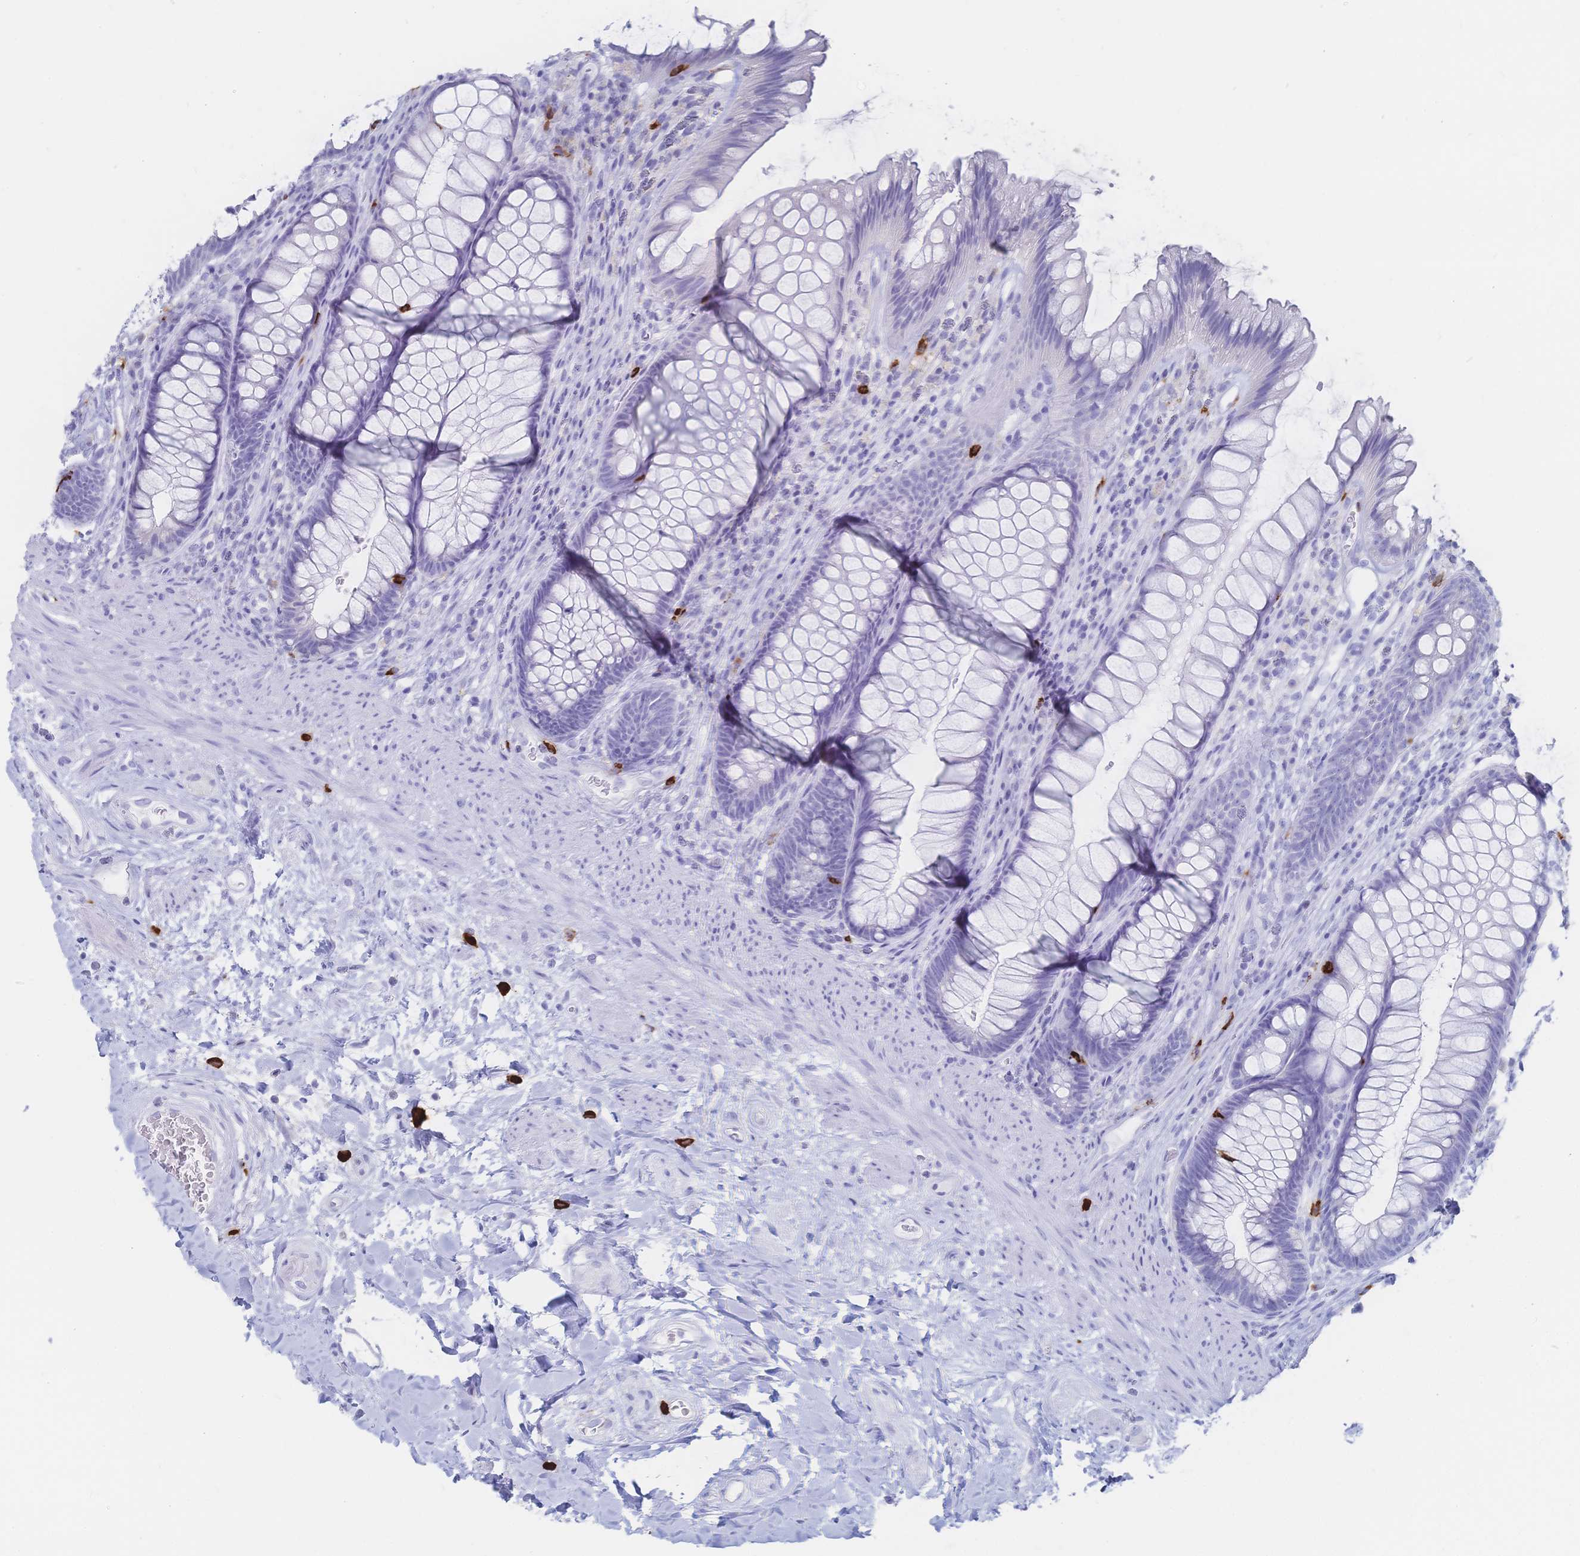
{"staining": {"intensity": "negative", "quantity": "none", "location": "none"}, "tissue": "rectum", "cell_type": "Glandular cells", "image_type": "normal", "snomed": [{"axis": "morphology", "description": "Normal tissue, NOS"}, {"axis": "topography", "description": "Rectum"}], "caption": "The IHC image has no significant staining in glandular cells of rectum.", "gene": "IL2RB", "patient": {"sex": "male", "age": 53}}